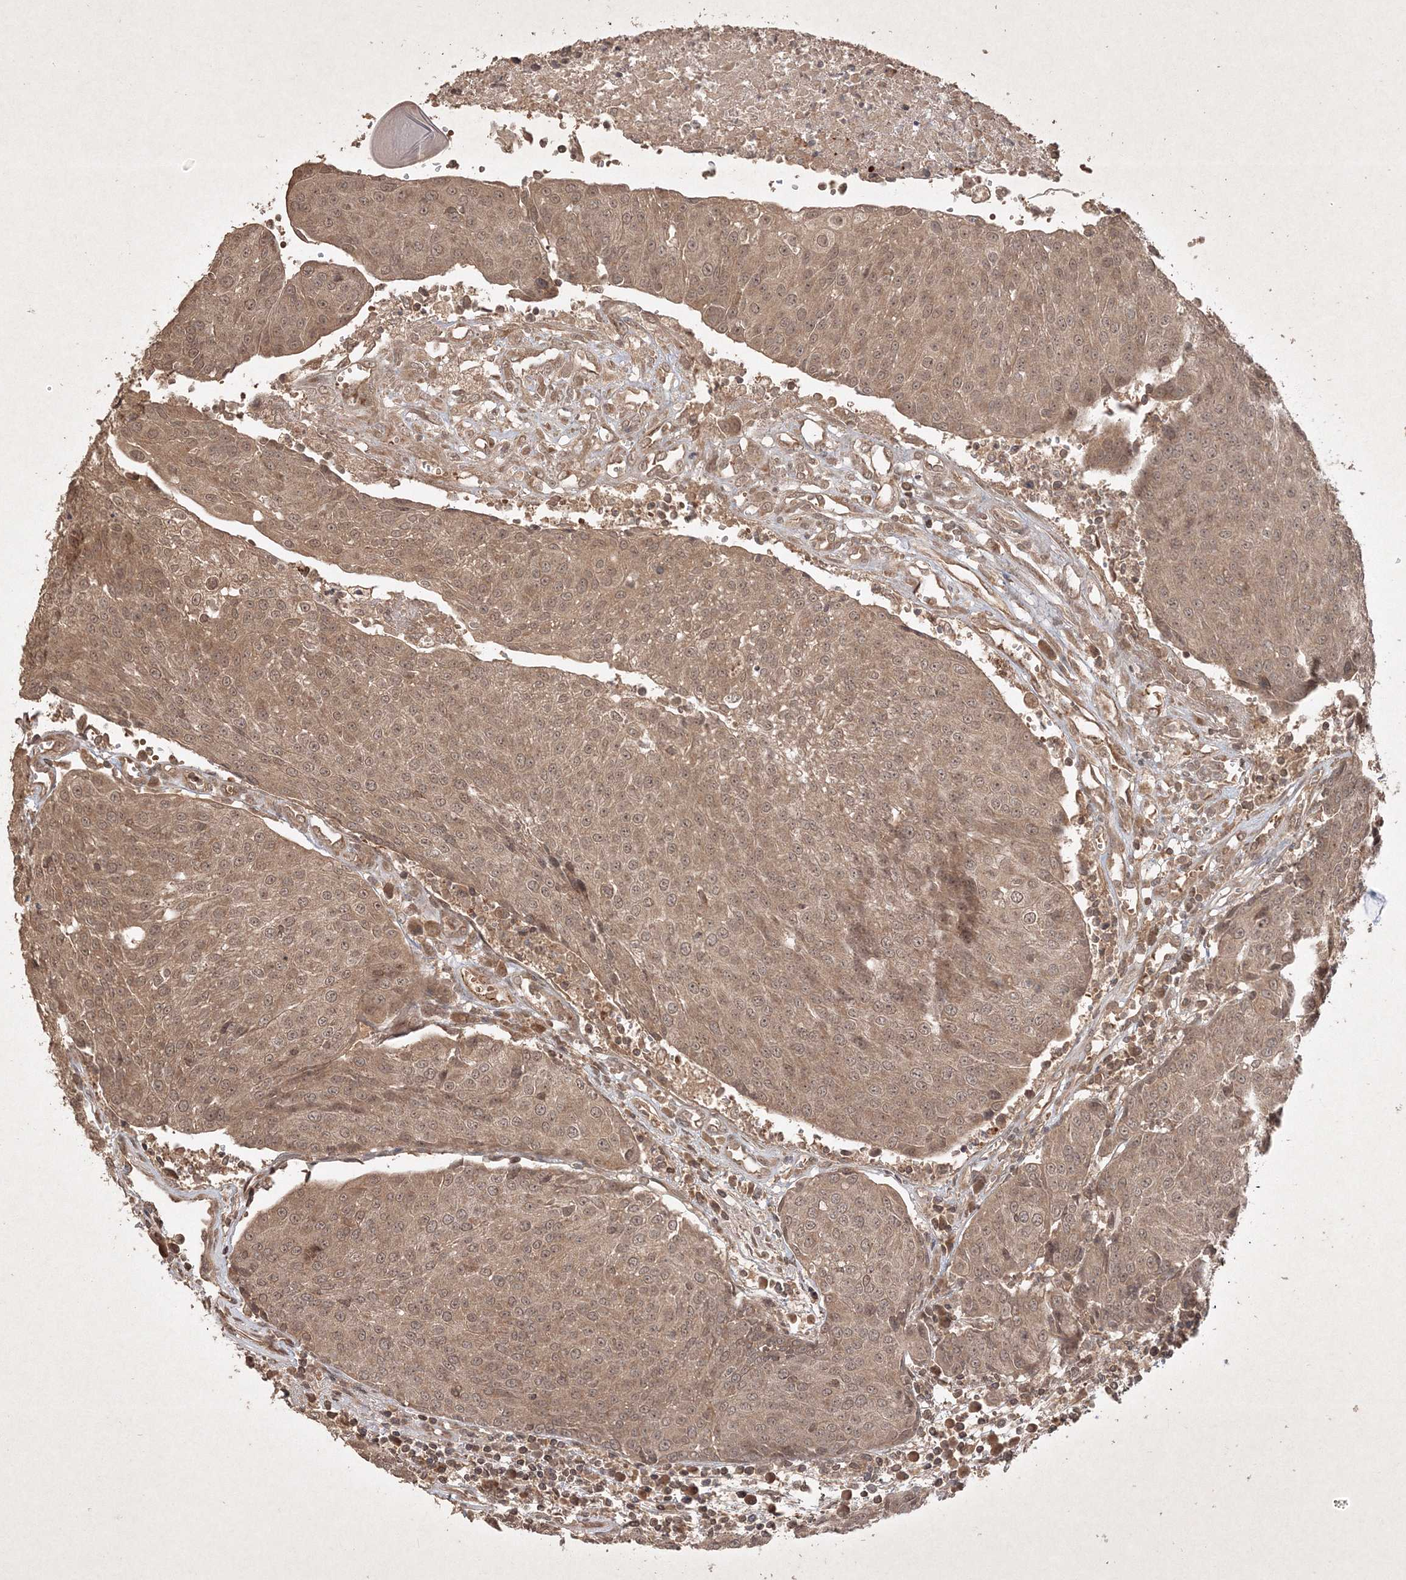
{"staining": {"intensity": "moderate", "quantity": ">75%", "location": "cytoplasmic/membranous,nuclear"}, "tissue": "urothelial cancer", "cell_type": "Tumor cells", "image_type": "cancer", "snomed": [{"axis": "morphology", "description": "Urothelial carcinoma, High grade"}, {"axis": "topography", "description": "Urinary bladder"}], "caption": "Immunohistochemical staining of high-grade urothelial carcinoma displays medium levels of moderate cytoplasmic/membranous and nuclear protein expression in about >75% of tumor cells.", "gene": "PELI3", "patient": {"sex": "female", "age": 85}}